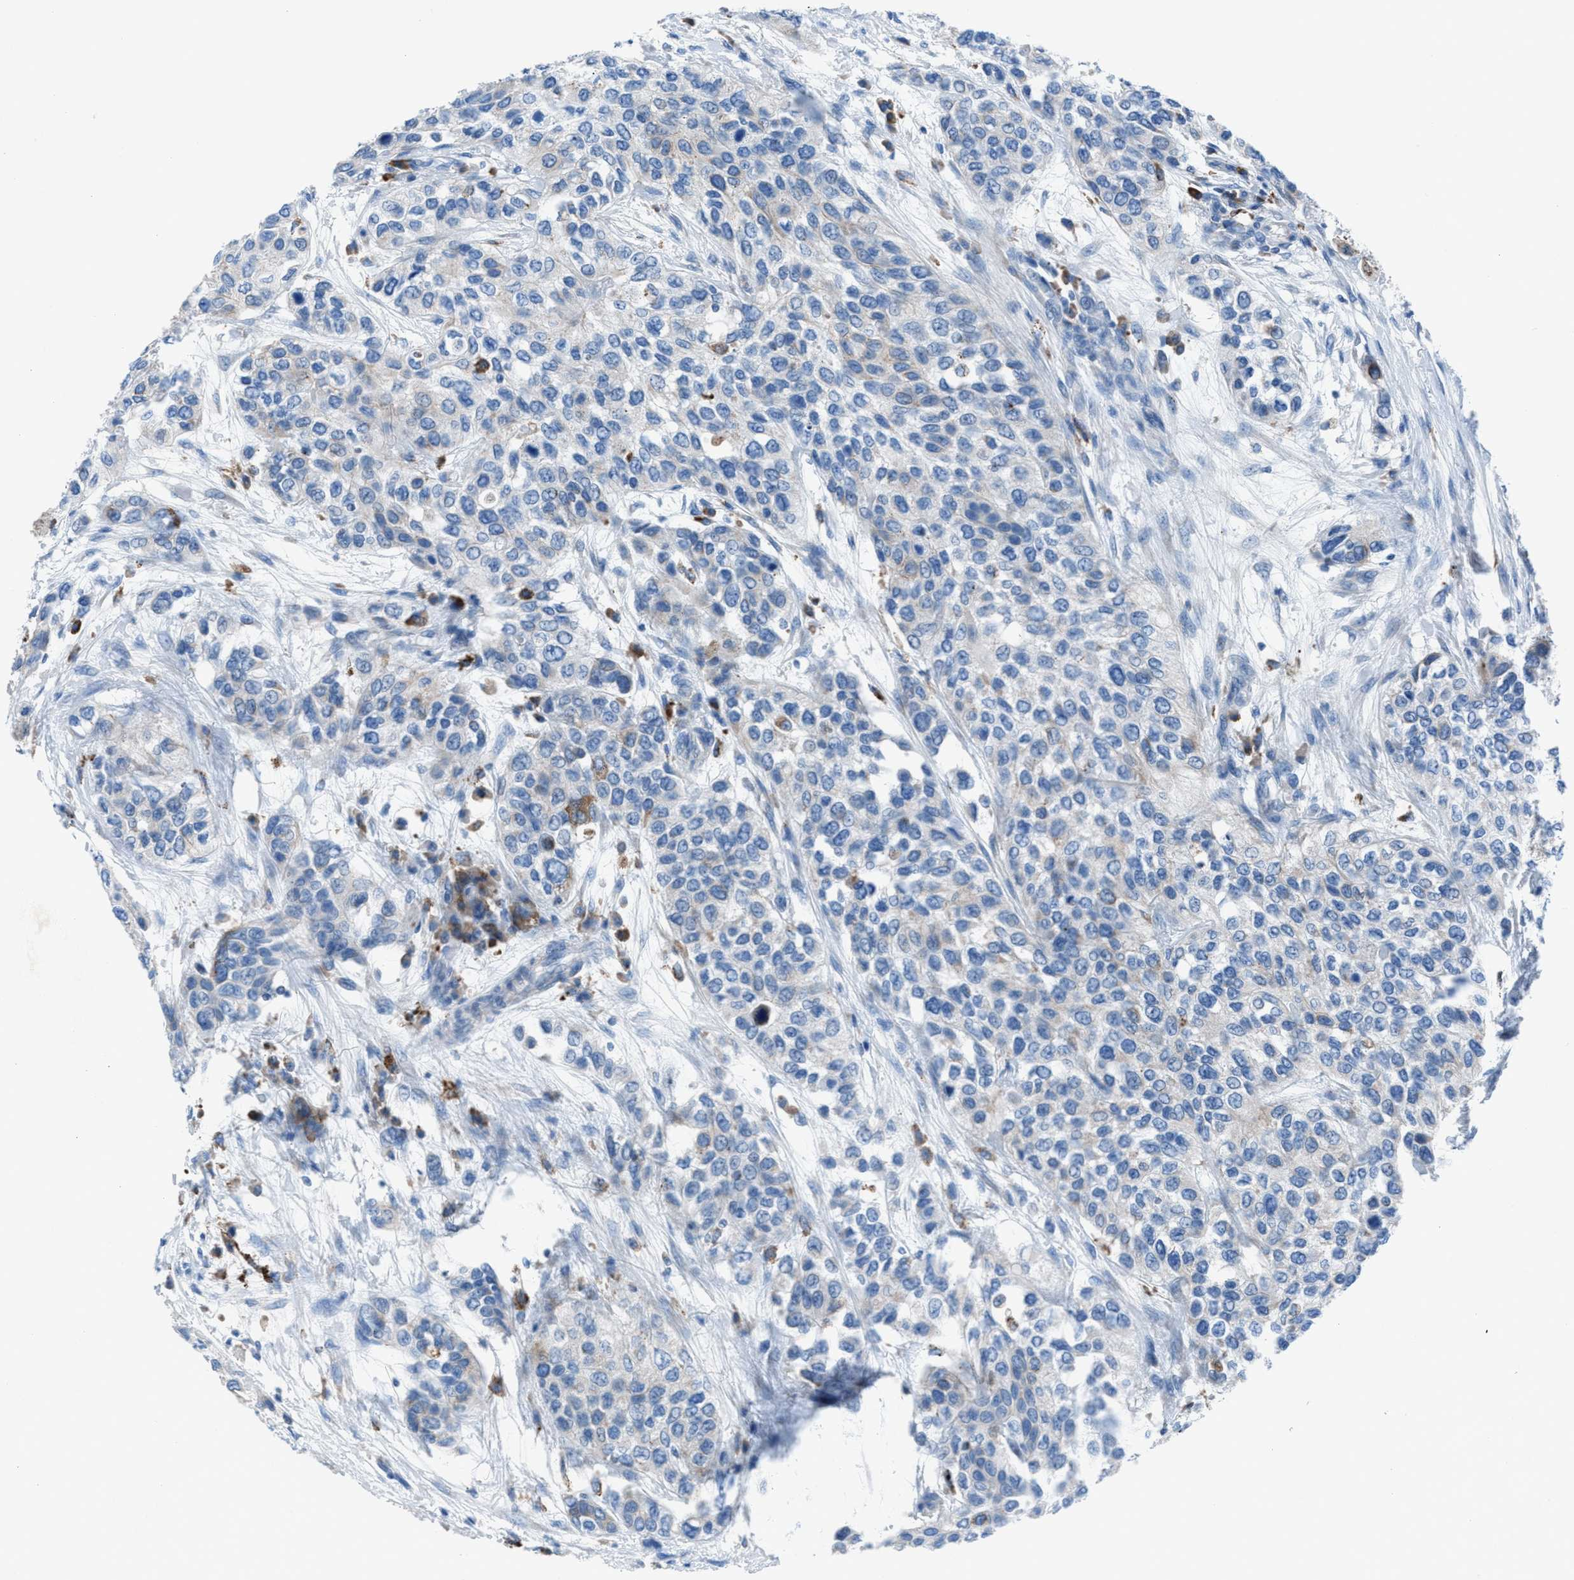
{"staining": {"intensity": "negative", "quantity": "none", "location": "none"}, "tissue": "urothelial cancer", "cell_type": "Tumor cells", "image_type": "cancer", "snomed": [{"axis": "morphology", "description": "Urothelial carcinoma, High grade"}, {"axis": "topography", "description": "Urinary bladder"}], "caption": "An IHC histopathology image of urothelial cancer is shown. There is no staining in tumor cells of urothelial cancer.", "gene": "CD1B", "patient": {"sex": "female", "age": 56}}